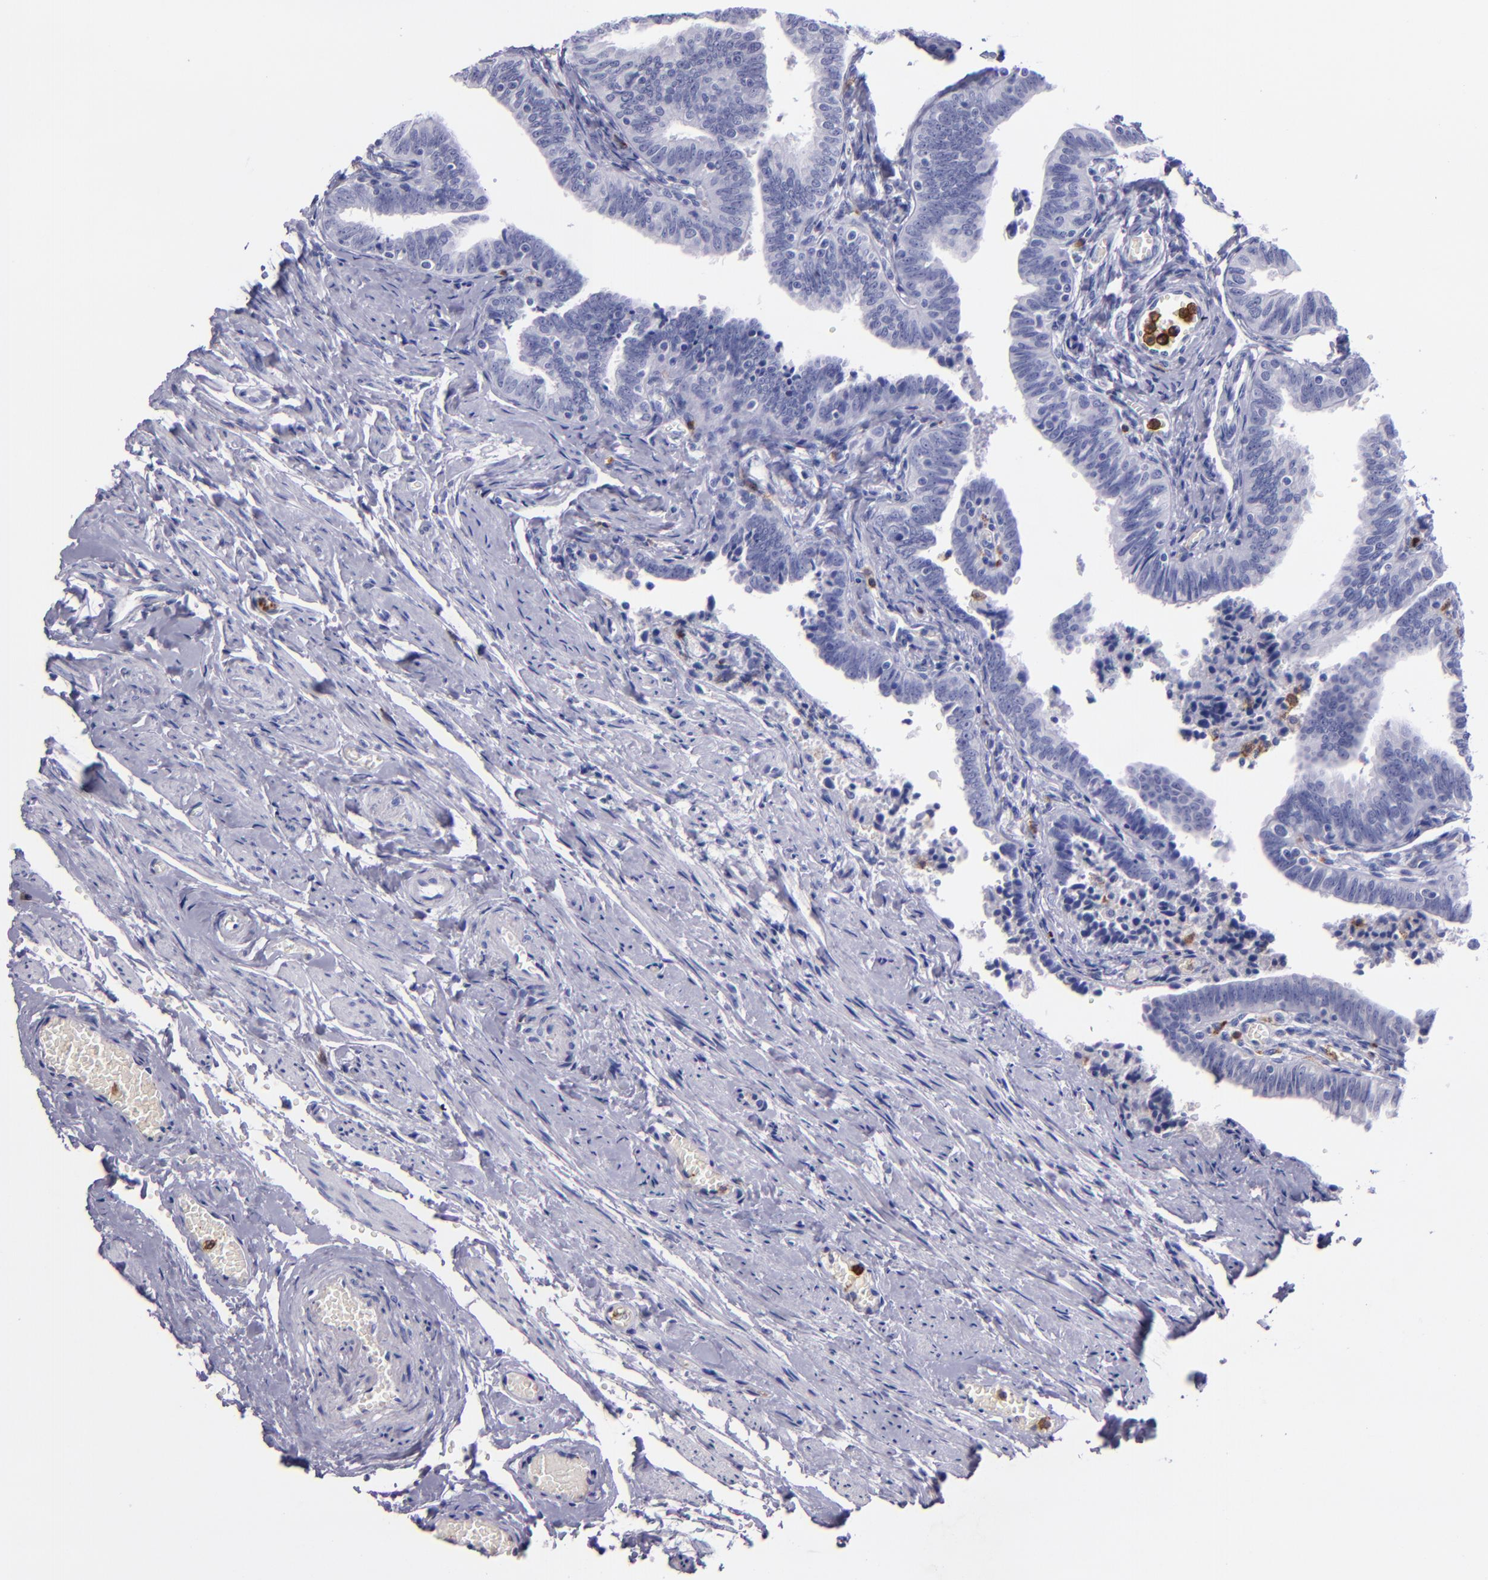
{"staining": {"intensity": "negative", "quantity": "none", "location": "none"}, "tissue": "fallopian tube", "cell_type": "Glandular cells", "image_type": "normal", "snomed": [{"axis": "morphology", "description": "Normal tissue, NOS"}, {"axis": "topography", "description": "Fallopian tube"}, {"axis": "topography", "description": "Ovary"}], "caption": "This is an IHC micrograph of unremarkable fallopian tube. There is no staining in glandular cells.", "gene": "CR1", "patient": {"sex": "female", "age": 69}}